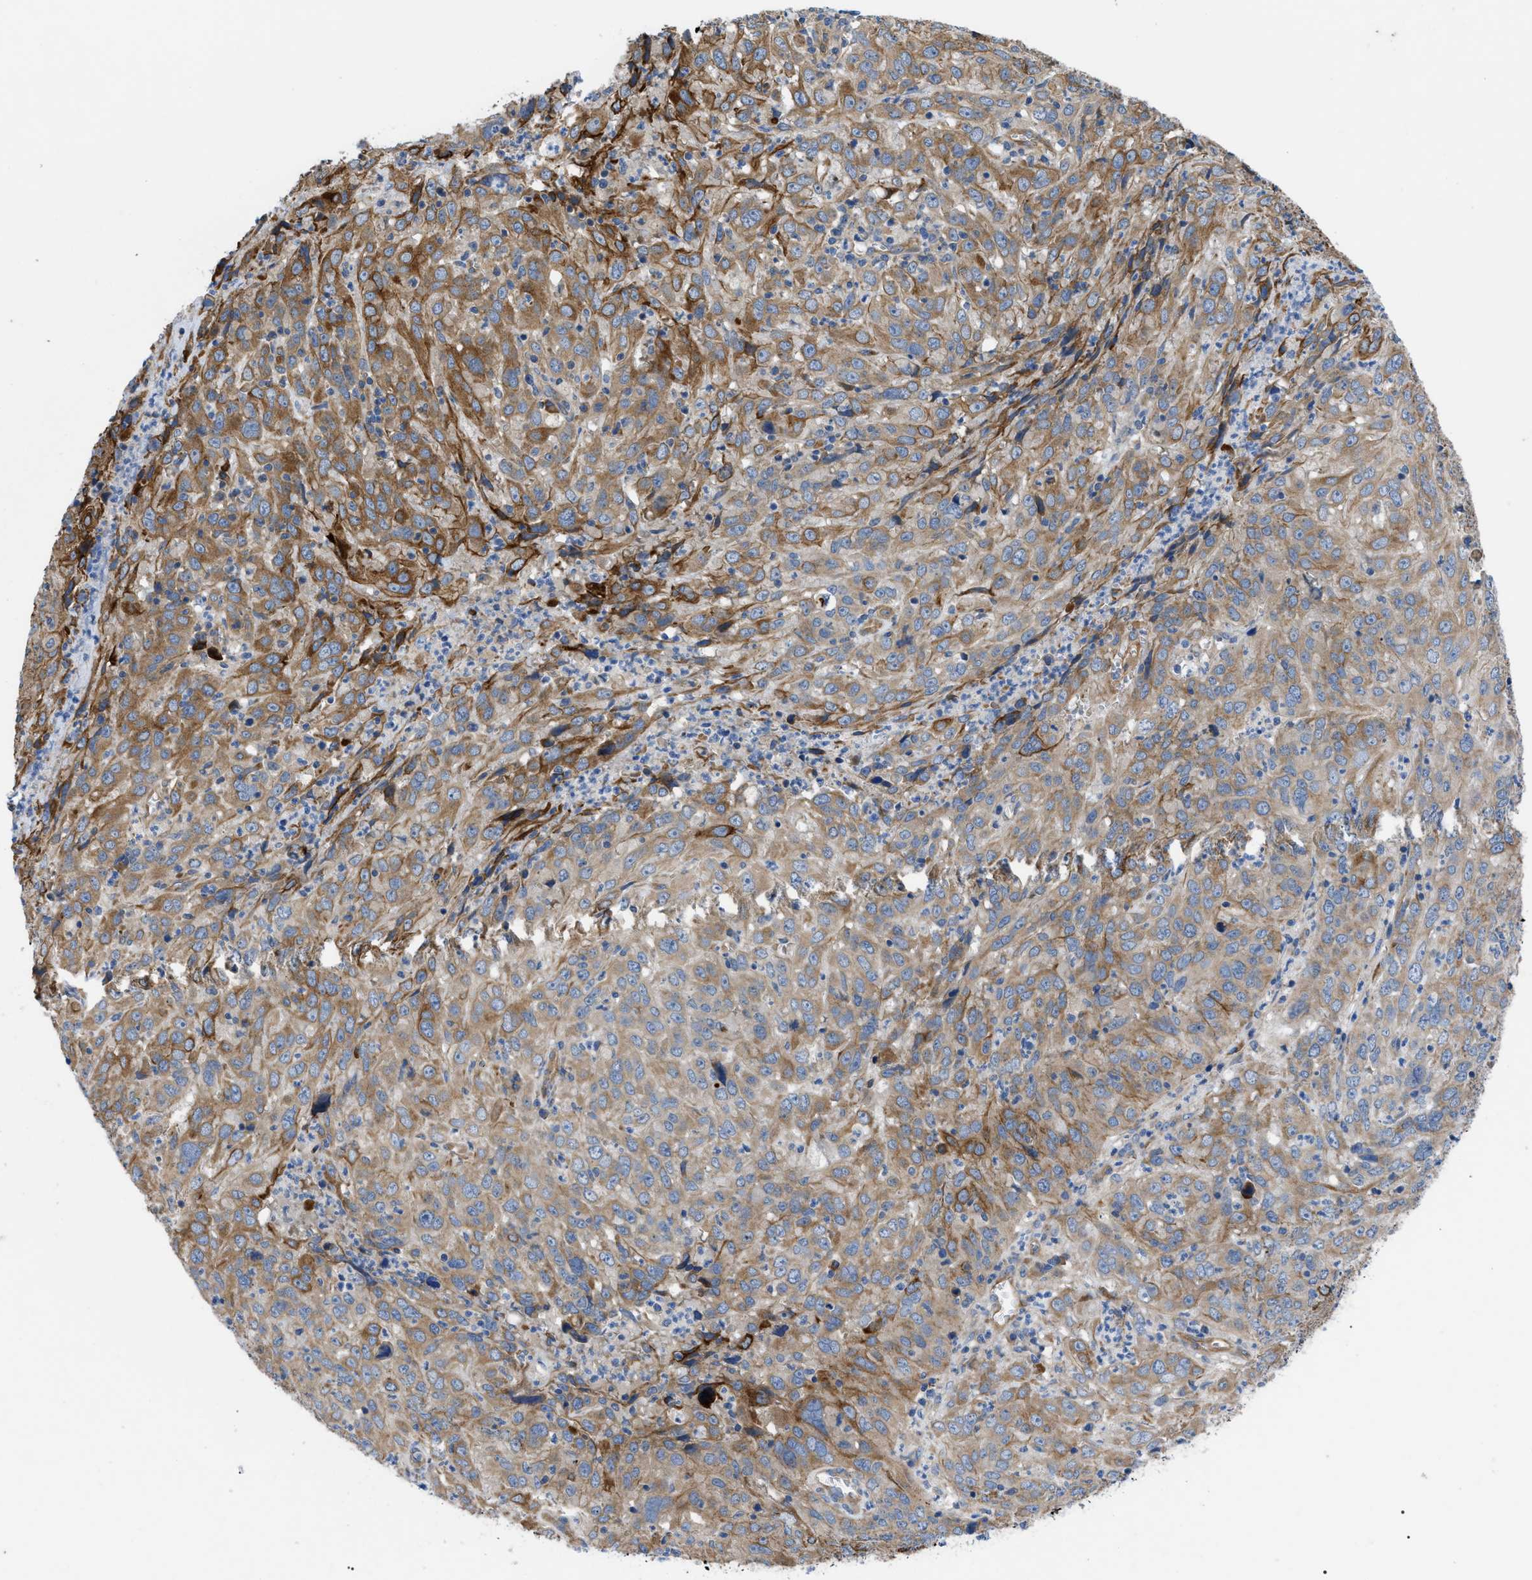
{"staining": {"intensity": "moderate", "quantity": ">75%", "location": "cytoplasmic/membranous"}, "tissue": "cervical cancer", "cell_type": "Tumor cells", "image_type": "cancer", "snomed": [{"axis": "morphology", "description": "Squamous cell carcinoma, NOS"}, {"axis": "topography", "description": "Cervix"}], "caption": "Moderate cytoplasmic/membranous positivity for a protein is present in approximately >75% of tumor cells of squamous cell carcinoma (cervical) using immunohistochemistry (IHC).", "gene": "HSPB8", "patient": {"sex": "female", "age": 32}}